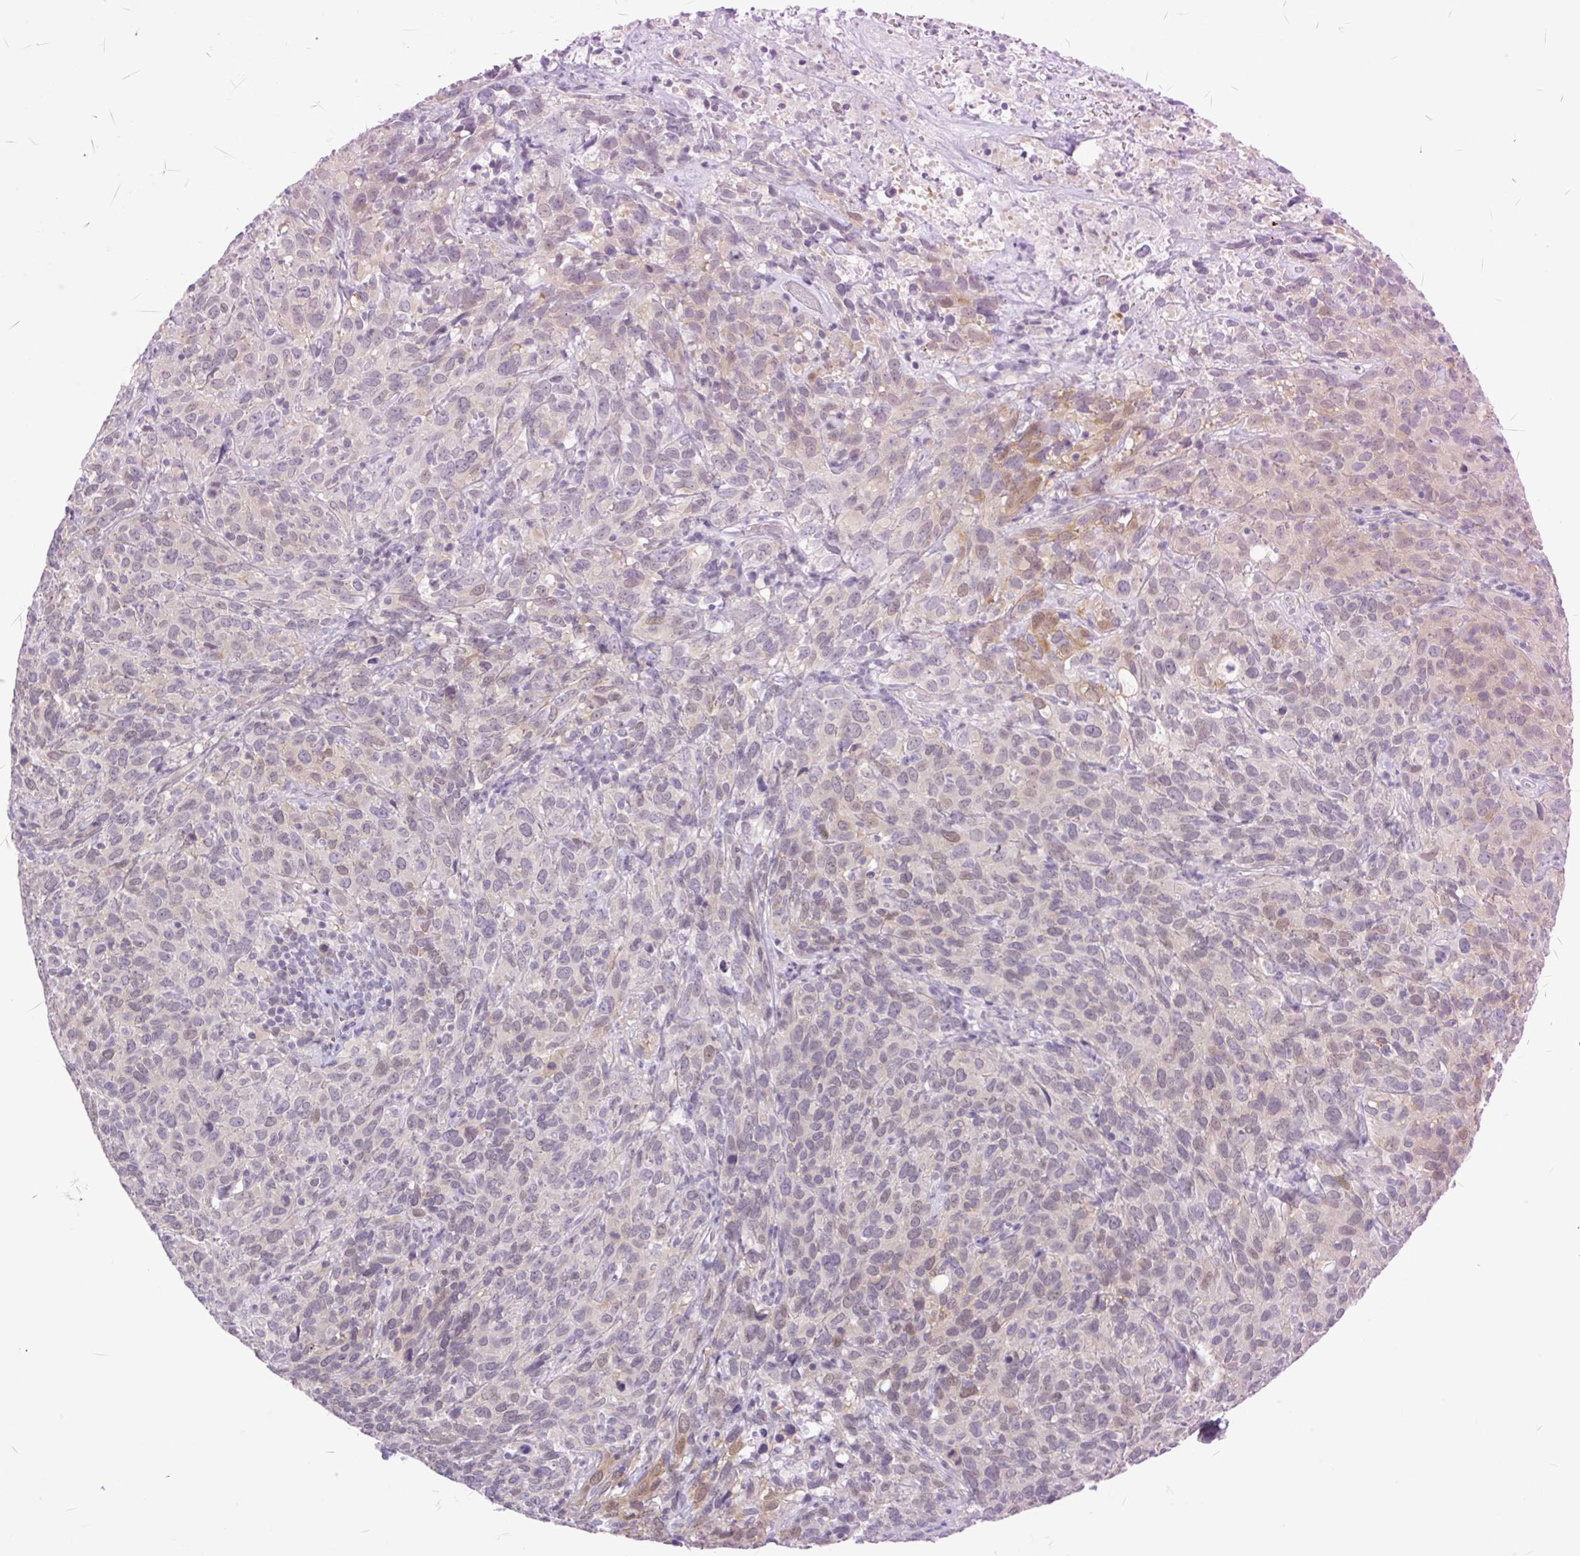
{"staining": {"intensity": "moderate", "quantity": "25%-75%", "location": "nuclear"}, "tissue": "cervical cancer", "cell_type": "Tumor cells", "image_type": "cancer", "snomed": [{"axis": "morphology", "description": "Squamous cell carcinoma, NOS"}, {"axis": "topography", "description": "Cervix"}], "caption": "This micrograph displays cervical cancer stained with immunohistochemistry to label a protein in brown. The nuclear of tumor cells show moderate positivity for the protein. Nuclei are counter-stained blue.", "gene": "FAM153A", "patient": {"sex": "female", "age": 51}}